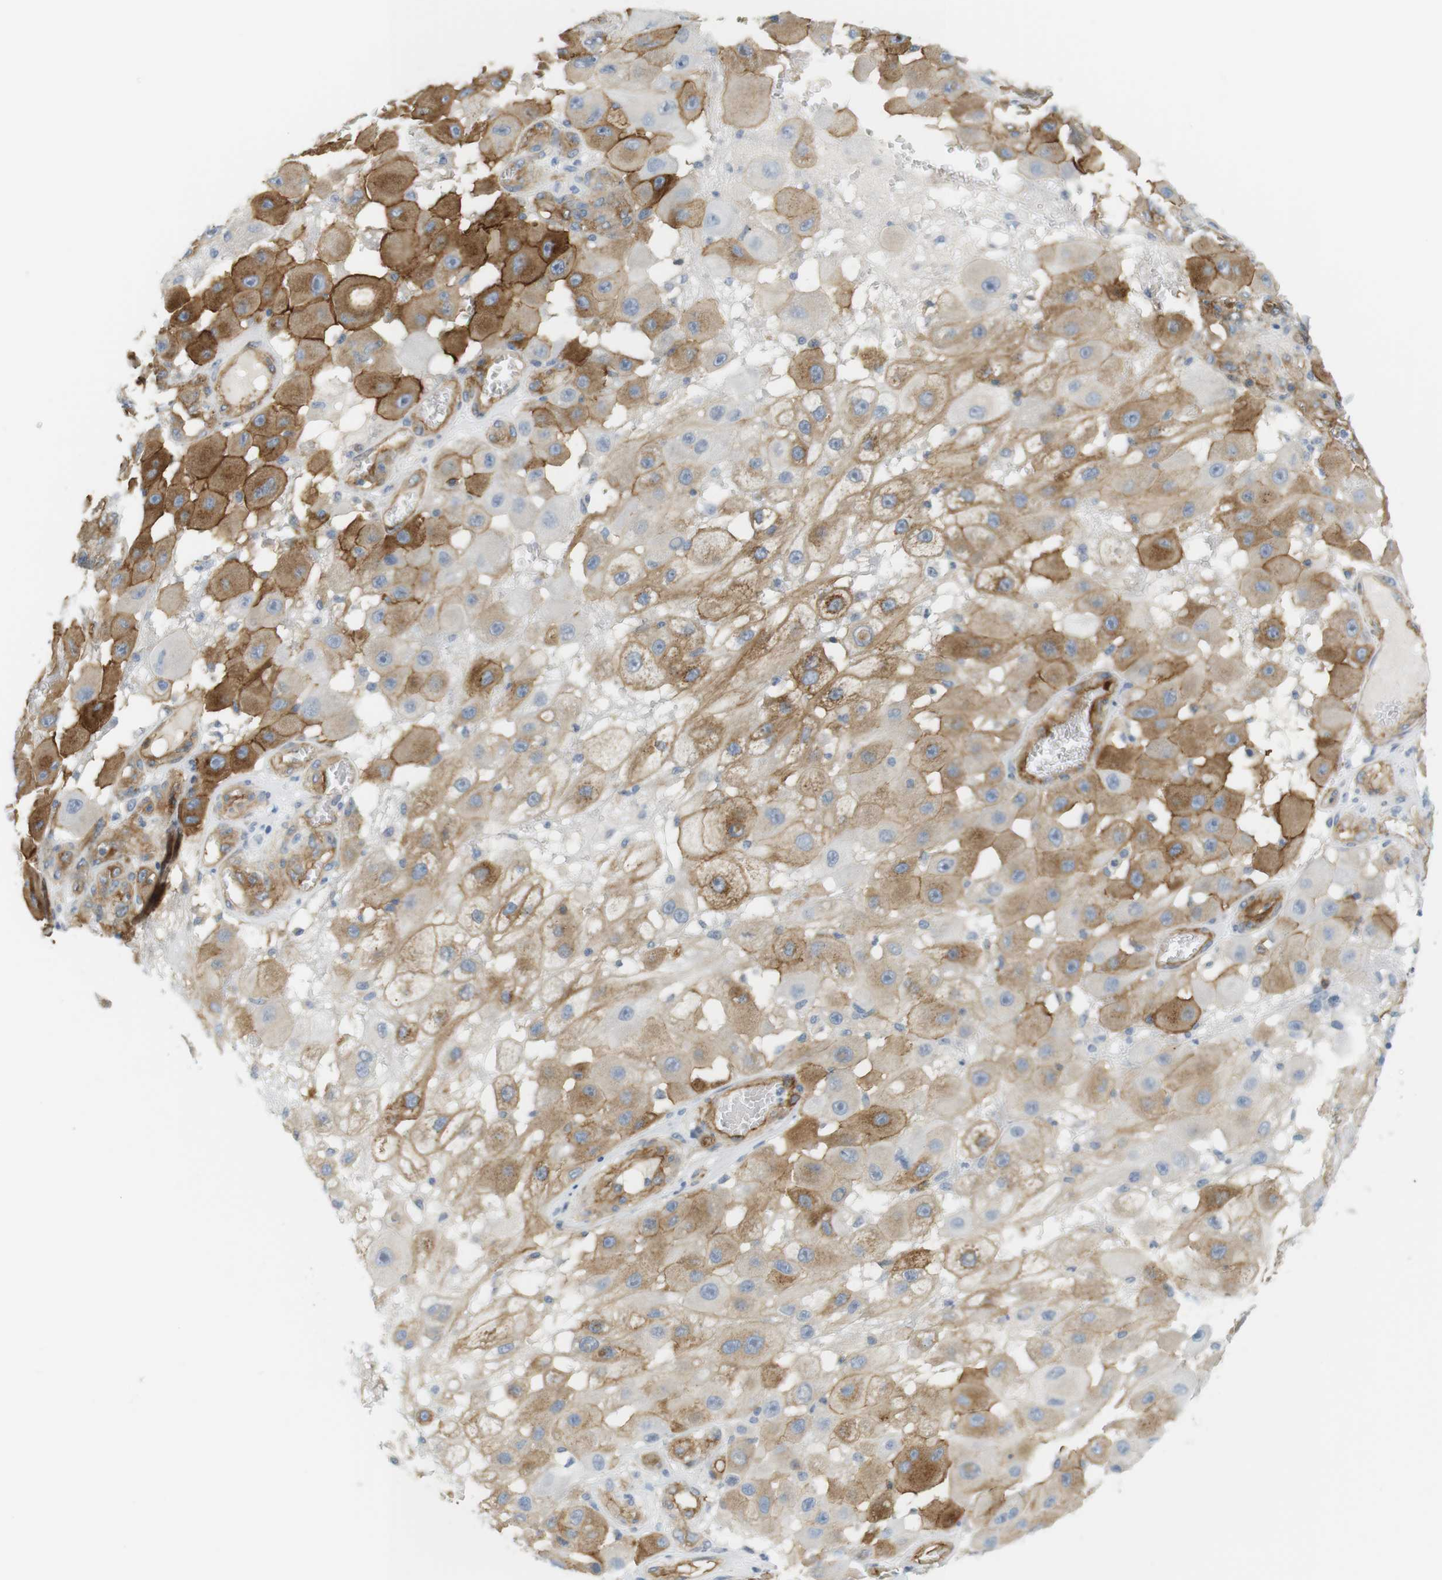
{"staining": {"intensity": "moderate", "quantity": ">75%", "location": "cytoplasmic/membranous"}, "tissue": "melanoma", "cell_type": "Tumor cells", "image_type": "cancer", "snomed": [{"axis": "morphology", "description": "Malignant melanoma, NOS"}, {"axis": "topography", "description": "Skin"}], "caption": "DAB (3,3'-diaminobenzidine) immunohistochemical staining of human melanoma demonstrates moderate cytoplasmic/membranous protein expression in about >75% of tumor cells. (DAB (3,3'-diaminobenzidine) IHC with brightfield microscopy, high magnification).", "gene": "F2R", "patient": {"sex": "female", "age": 81}}